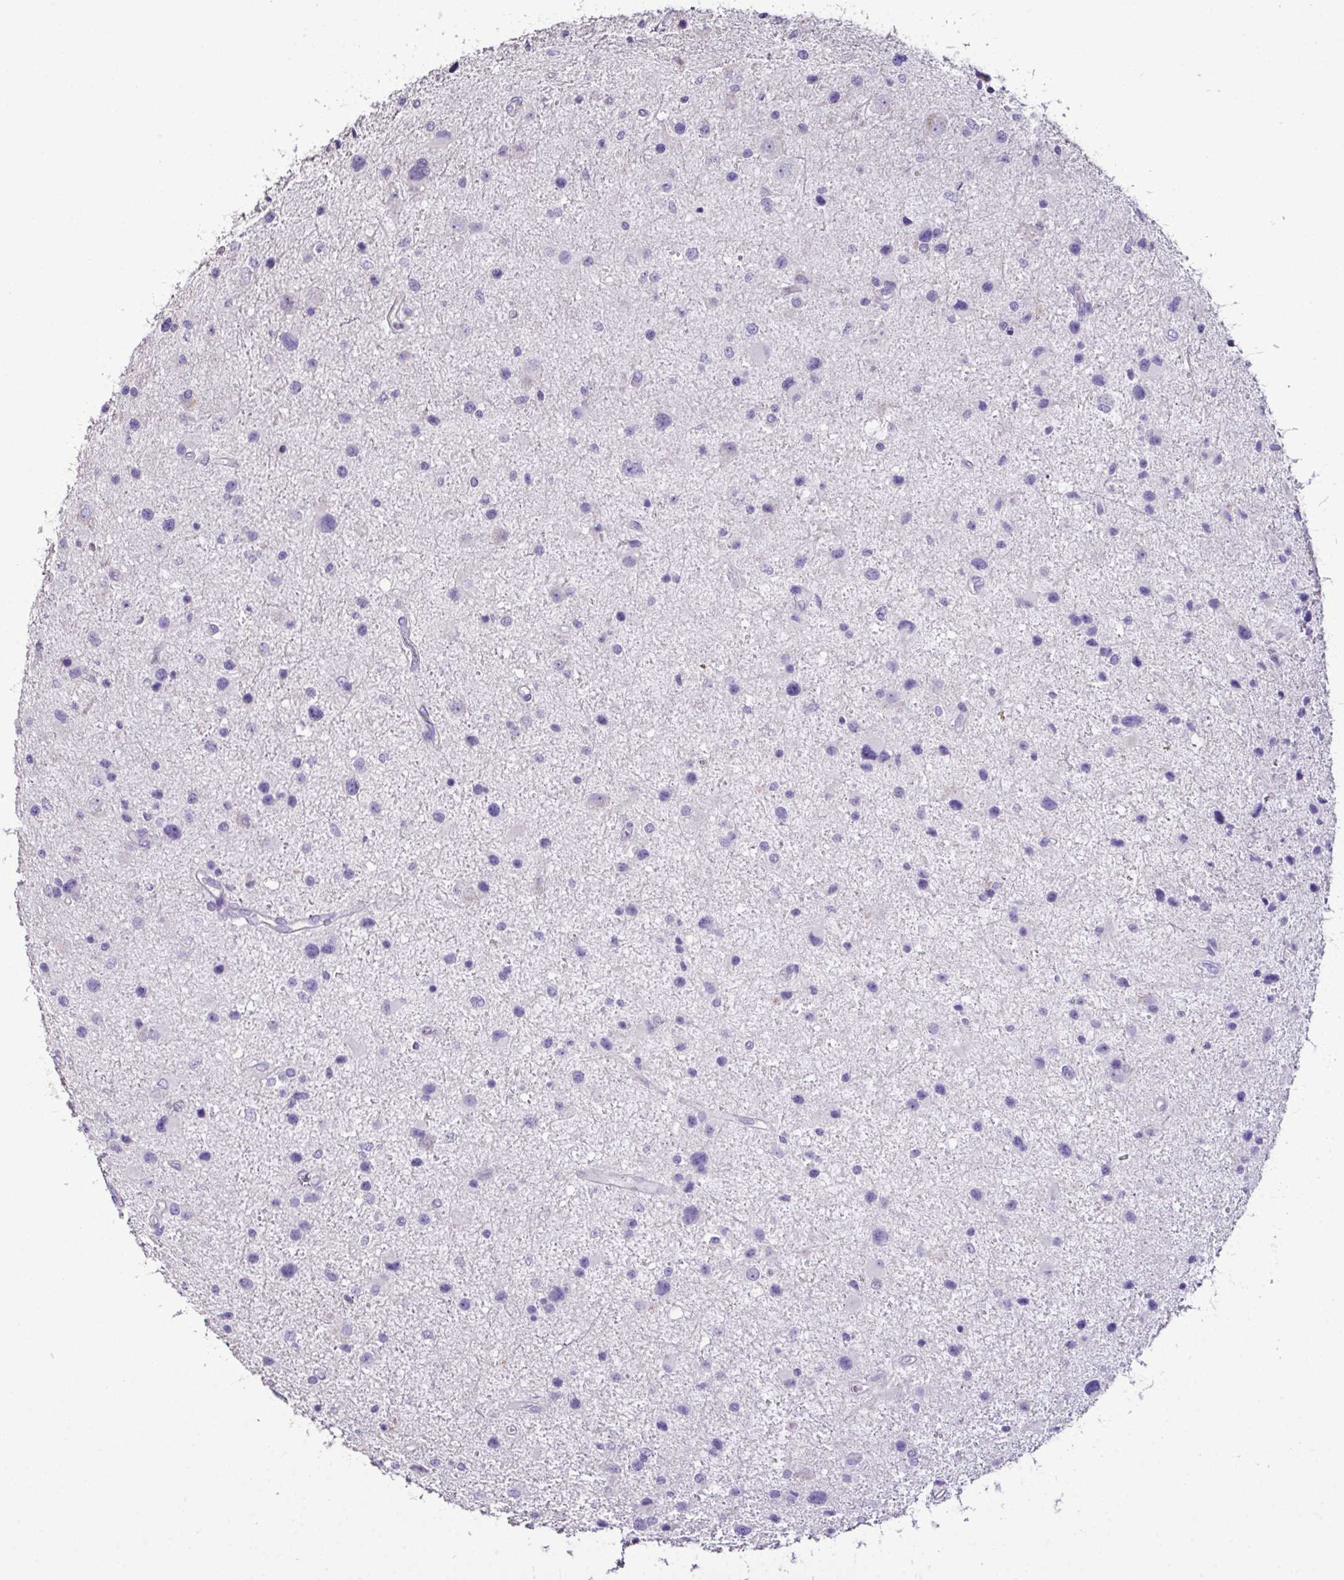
{"staining": {"intensity": "negative", "quantity": "none", "location": "none"}, "tissue": "glioma", "cell_type": "Tumor cells", "image_type": "cancer", "snomed": [{"axis": "morphology", "description": "Glioma, malignant, Low grade"}, {"axis": "topography", "description": "Brain"}], "caption": "Tumor cells show no significant staining in low-grade glioma (malignant).", "gene": "MARCO", "patient": {"sex": "female", "age": 32}}